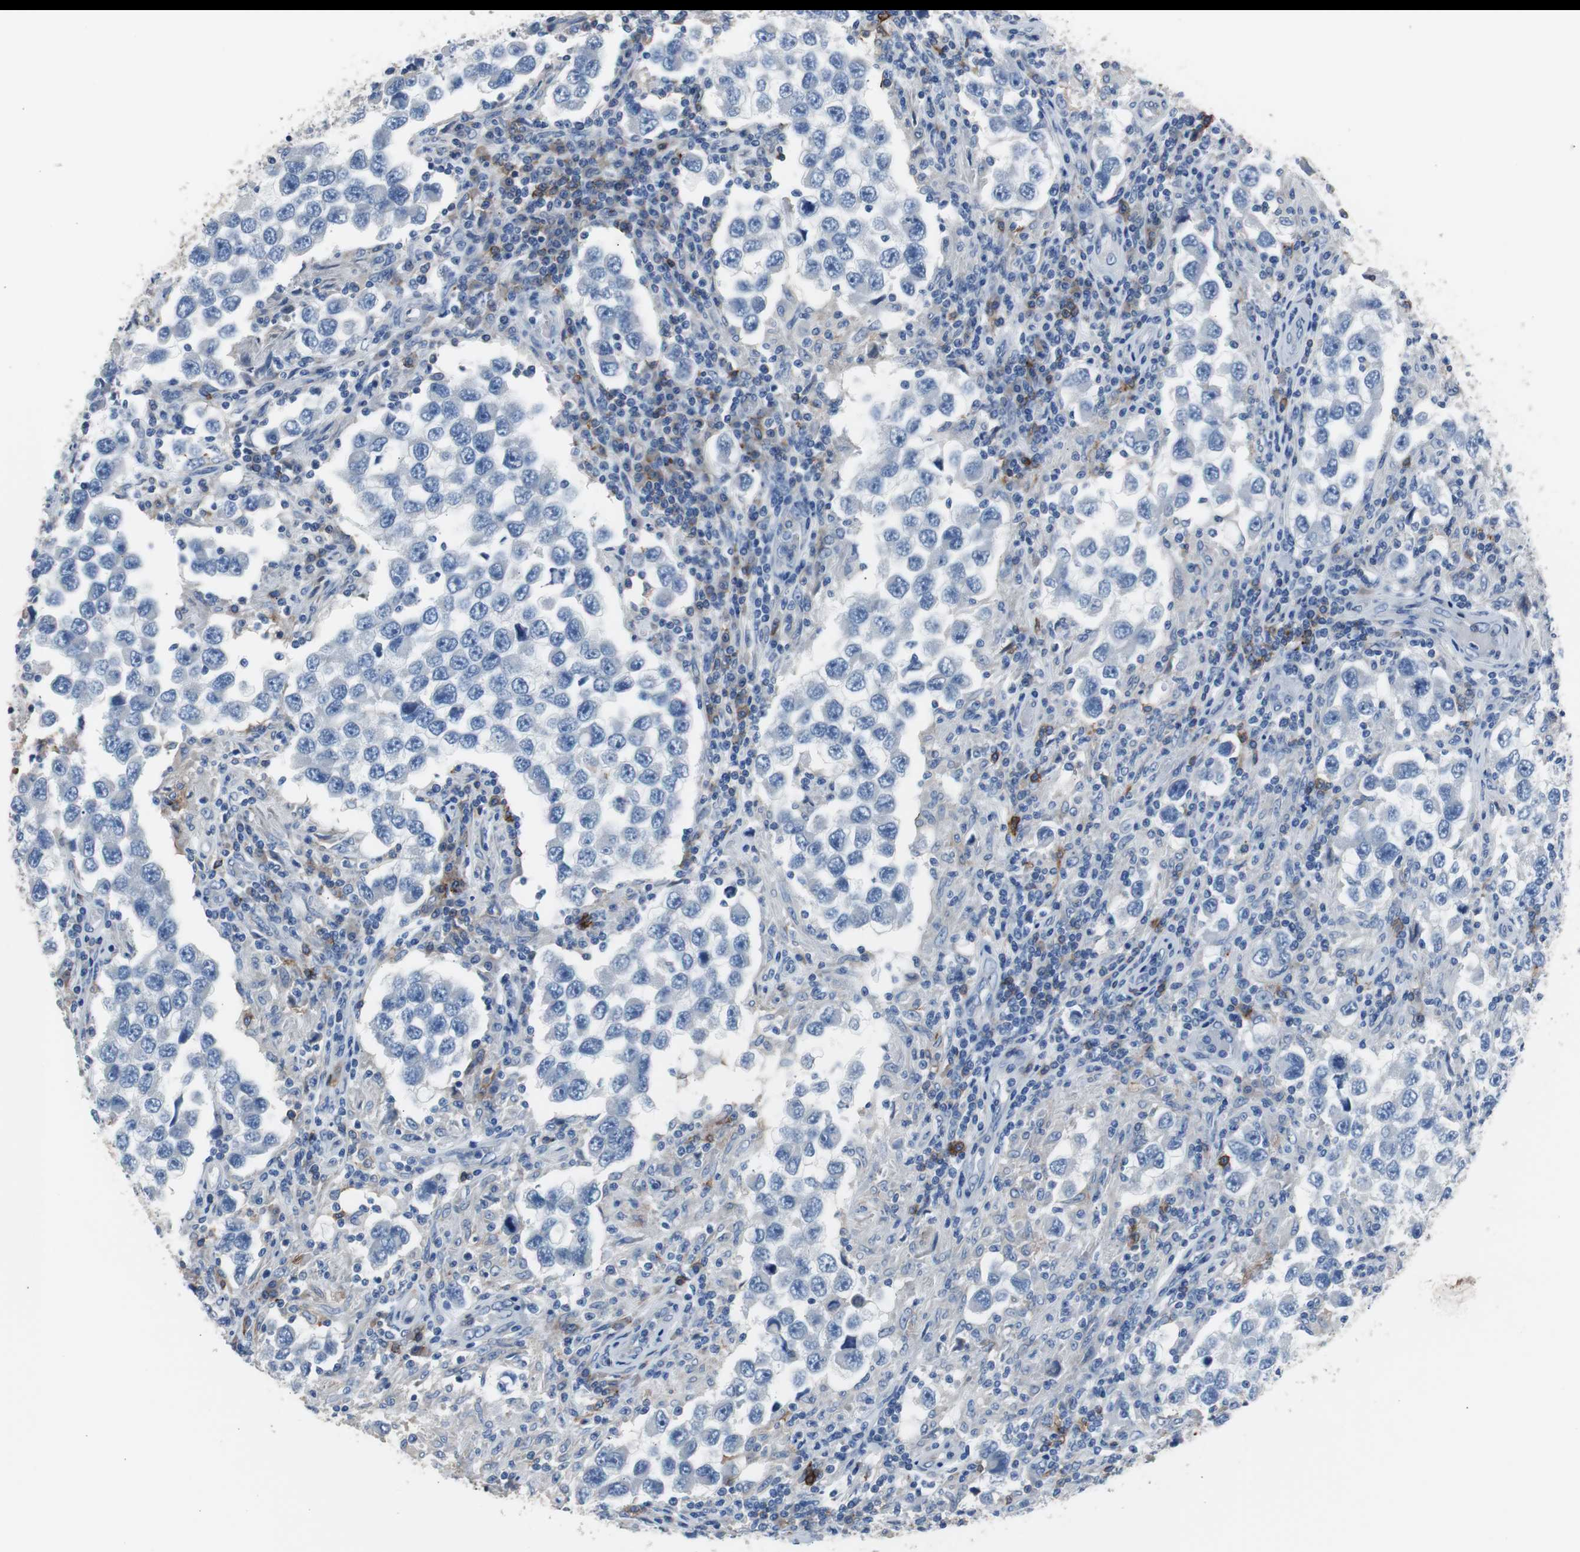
{"staining": {"intensity": "negative", "quantity": "none", "location": "none"}, "tissue": "testis cancer", "cell_type": "Tumor cells", "image_type": "cancer", "snomed": [{"axis": "morphology", "description": "Carcinoma, Embryonal, NOS"}, {"axis": "topography", "description": "Testis"}], "caption": "Immunohistochemistry (IHC) of human testis cancer reveals no staining in tumor cells.", "gene": "FCGR2B", "patient": {"sex": "male", "age": 21}}